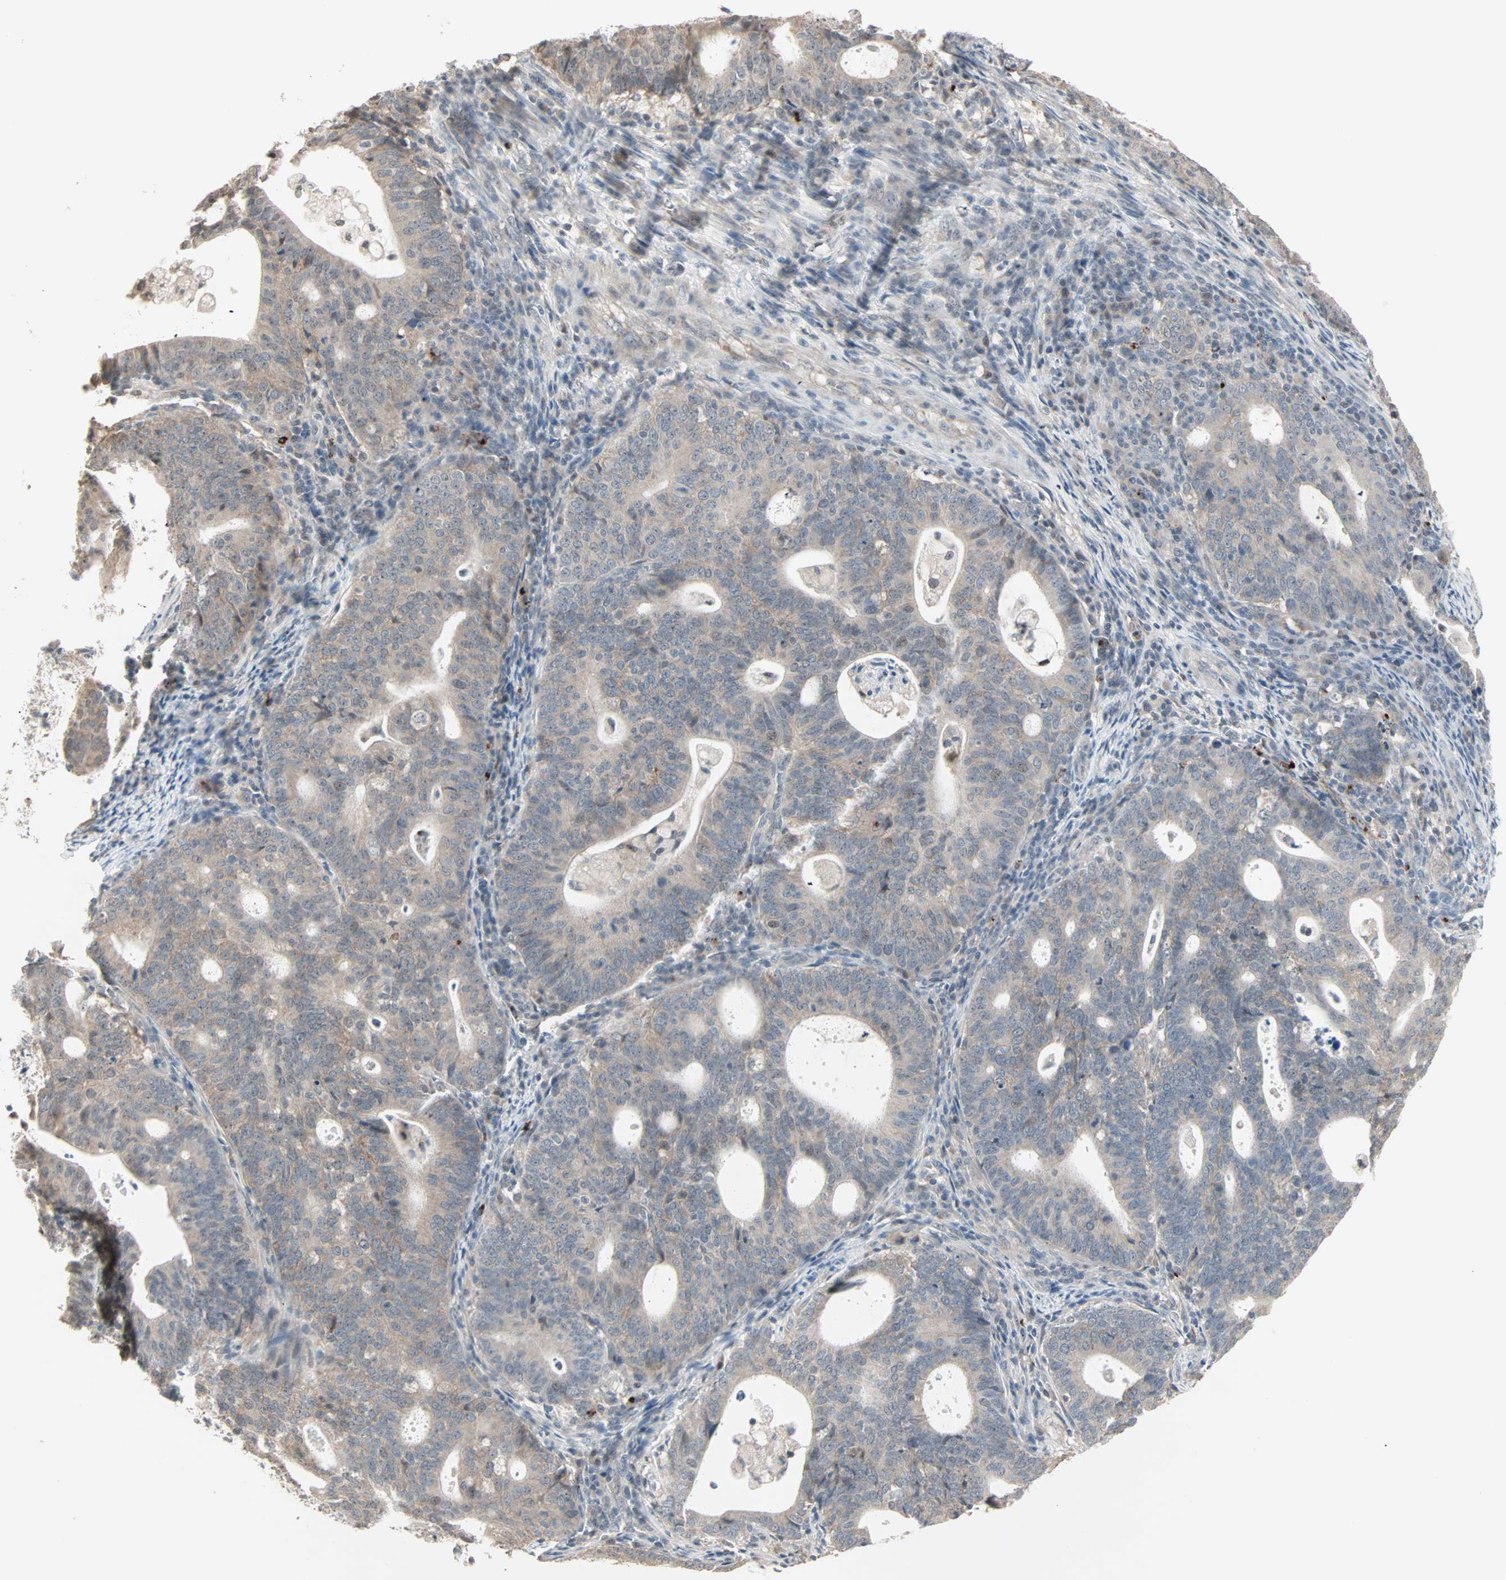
{"staining": {"intensity": "weak", "quantity": ">75%", "location": "cytoplasmic/membranous,nuclear"}, "tissue": "endometrial cancer", "cell_type": "Tumor cells", "image_type": "cancer", "snomed": [{"axis": "morphology", "description": "Adenocarcinoma, NOS"}, {"axis": "topography", "description": "Uterus"}], "caption": "The photomicrograph exhibits staining of endometrial cancer (adenocarcinoma), revealing weak cytoplasmic/membranous and nuclear protein staining (brown color) within tumor cells.", "gene": "KDM4A", "patient": {"sex": "female", "age": 83}}